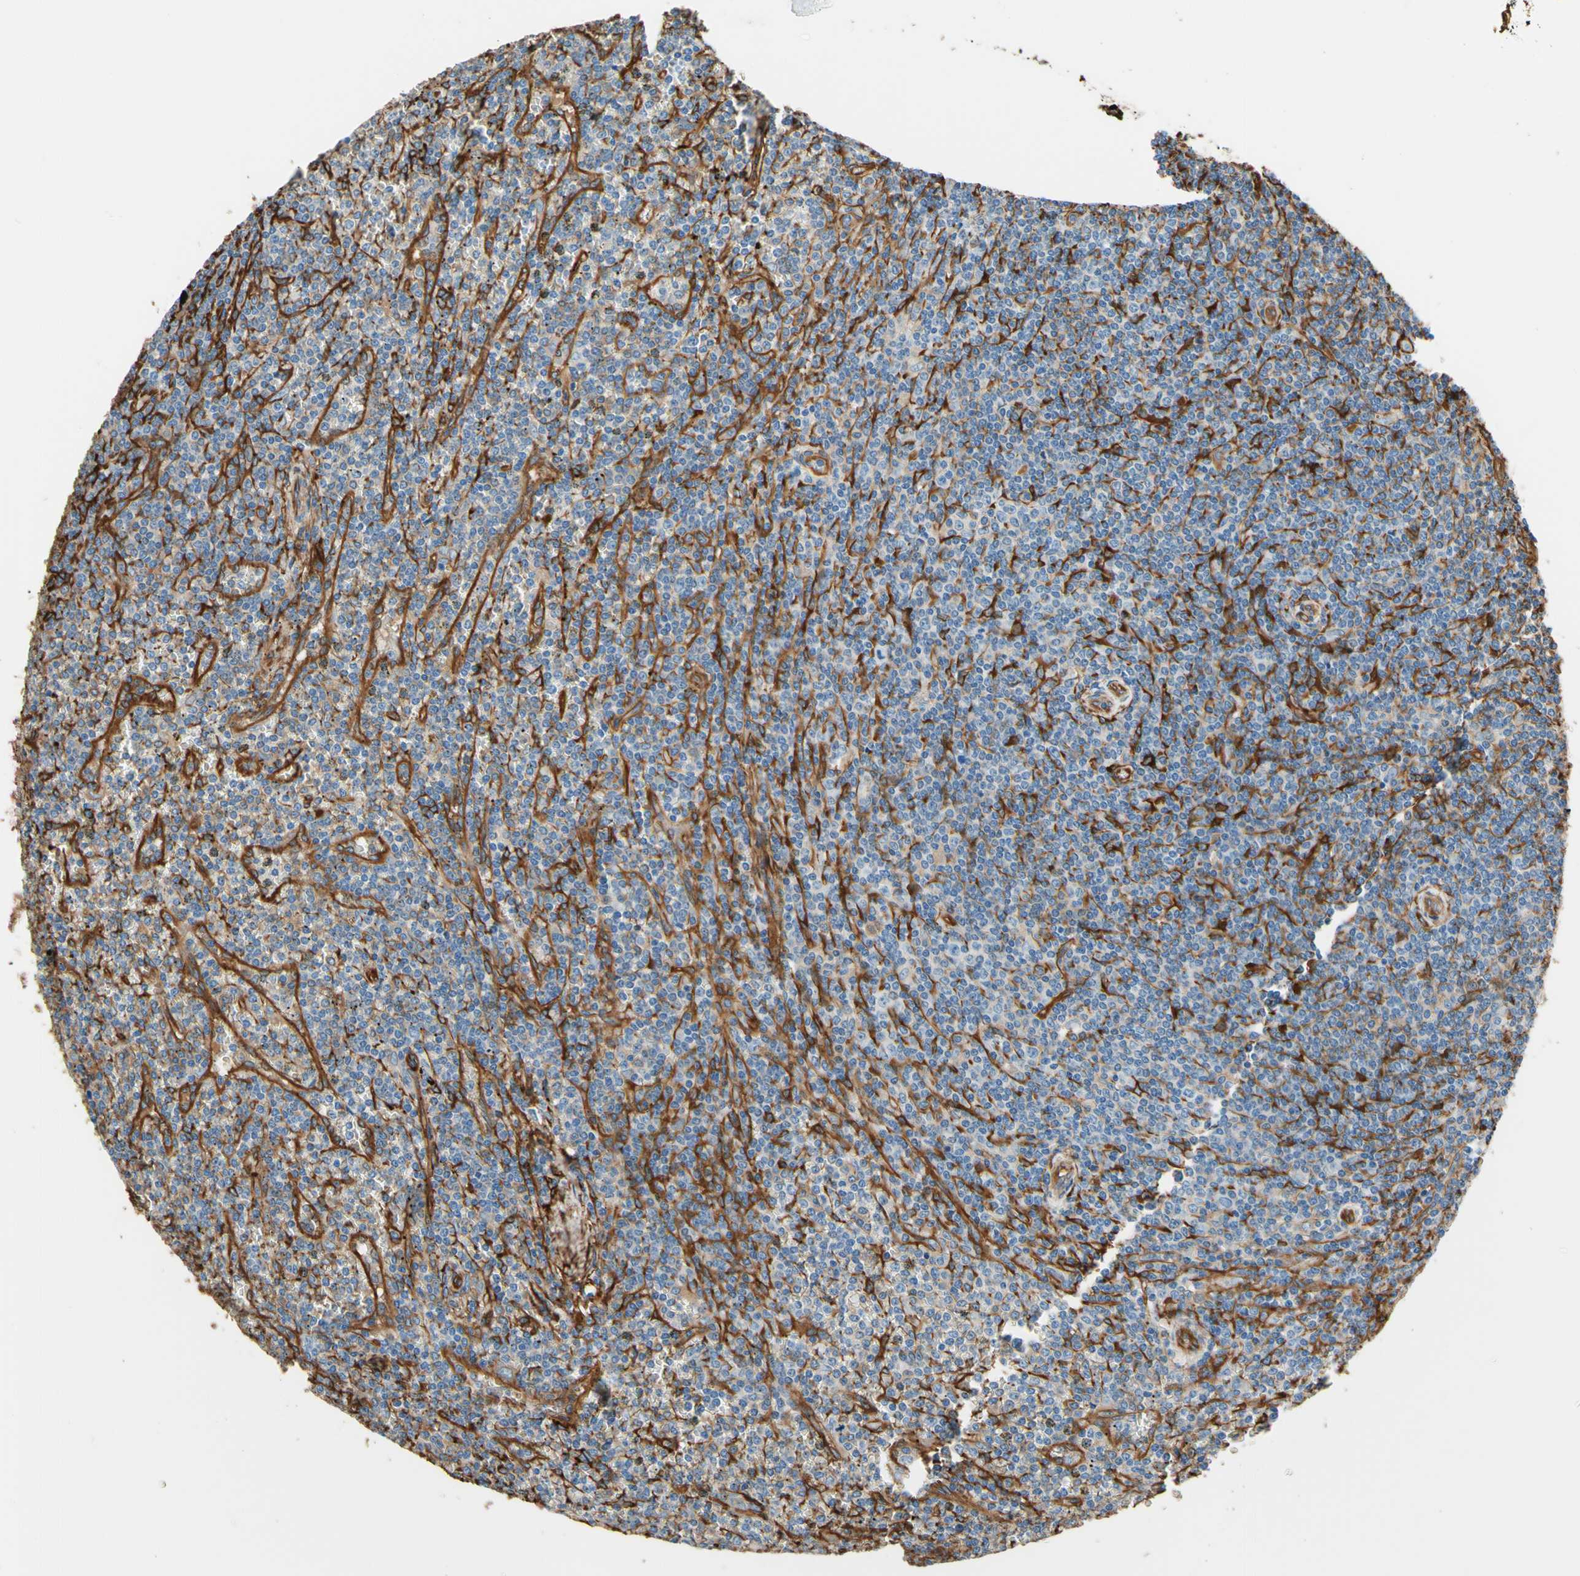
{"staining": {"intensity": "negative", "quantity": "none", "location": "none"}, "tissue": "lymphoma", "cell_type": "Tumor cells", "image_type": "cancer", "snomed": [{"axis": "morphology", "description": "Malignant lymphoma, non-Hodgkin's type, Low grade"}, {"axis": "topography", "description": "Spleen"}], "caption": "A photomicrograph of human low-grade malignant lymphoma, non-Hodgkin's type is negative for staining in tumor cells.", "gene": "DPYSL3", "patient": {"sex": "female", "age": 19}}